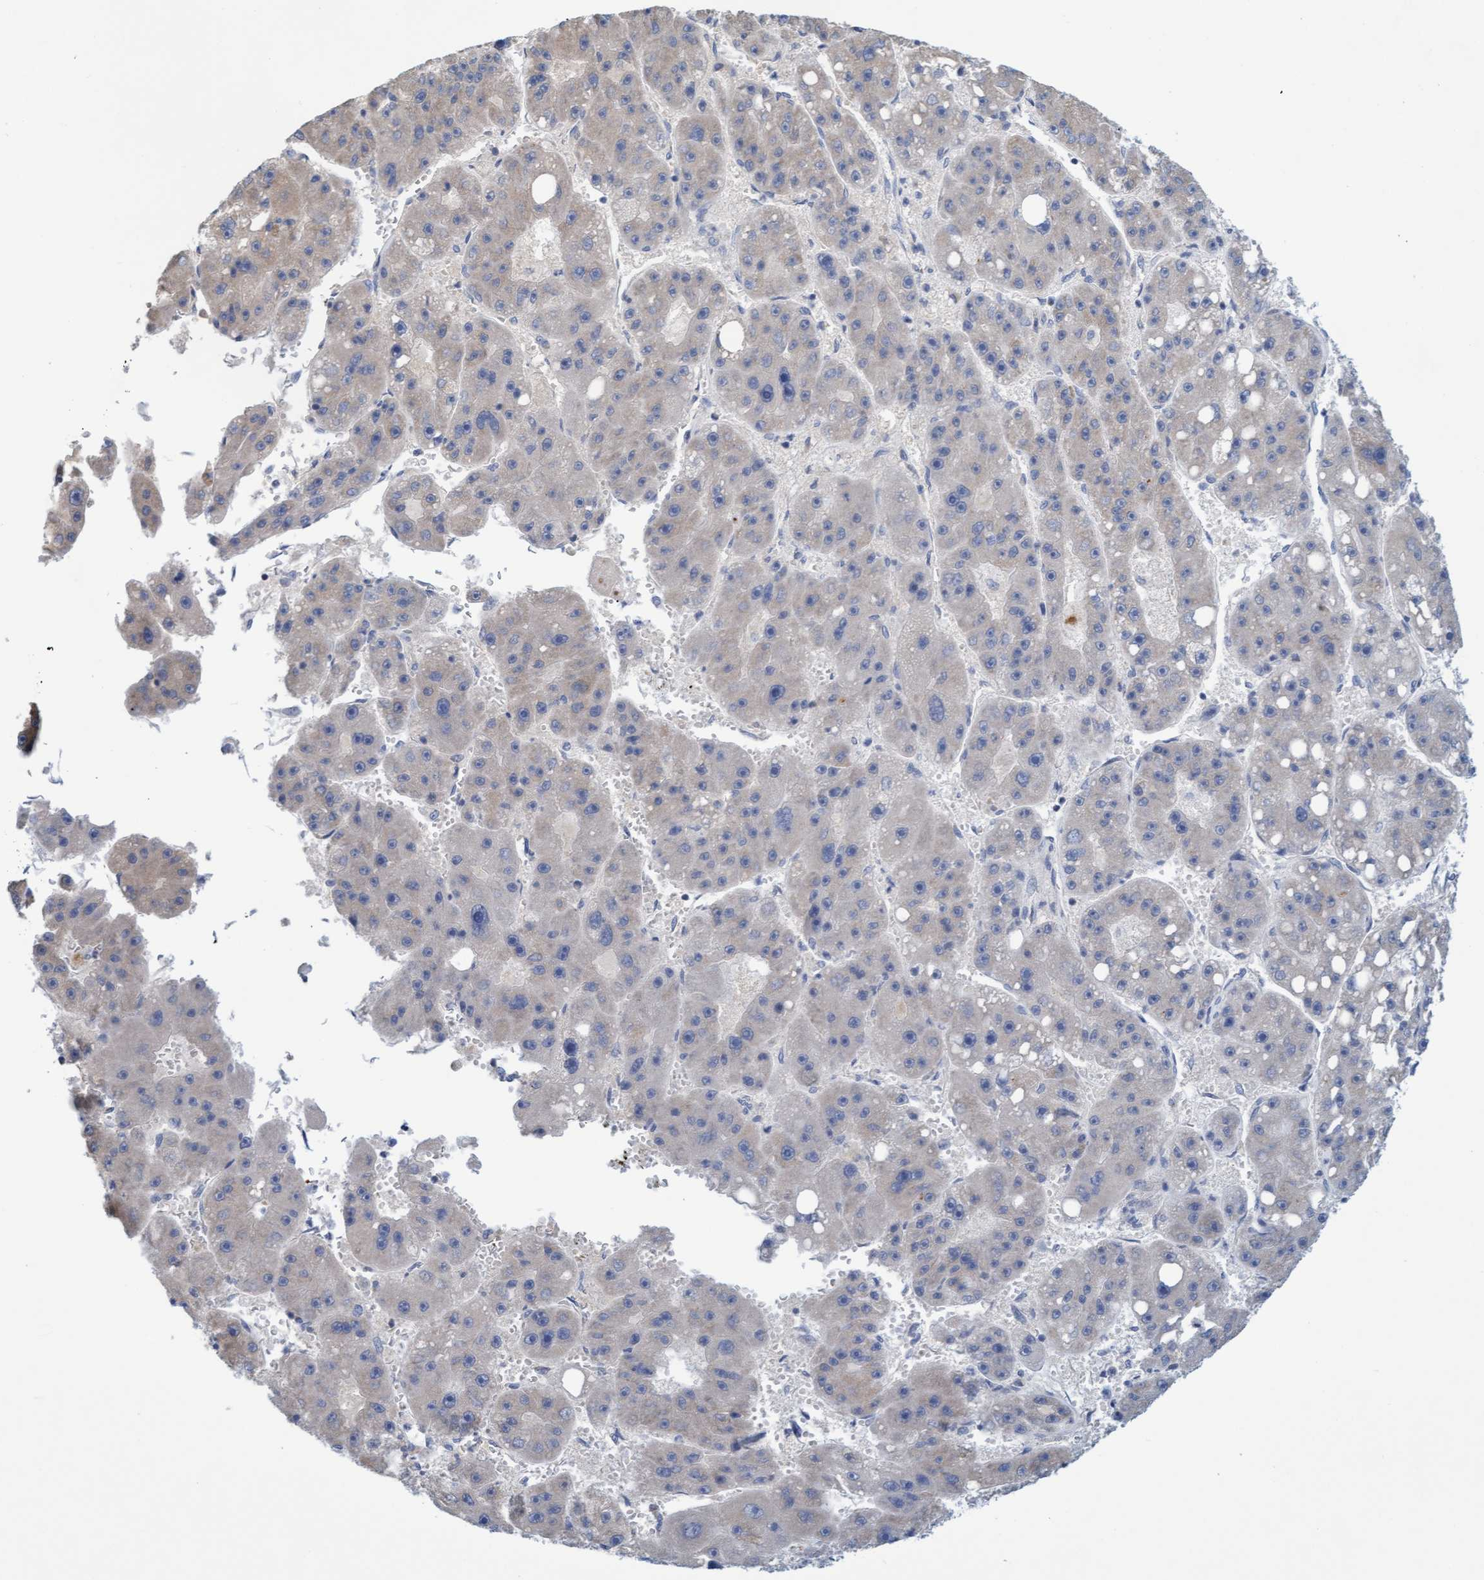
{"staining": {"intensity": "negative", "quantity": "none", "location": "none"}, "tissue": "liver cancer", "cell_type": "Tumor cells", "image_type": "cancer", "snomed": [{"axis": "morphology", "description": "Carcinoma, Hepatocellular, NOS"}, {"axis": "topography", "description": "Liver"}], "caption": "An IHC histopathology image of liver cancer is shown. There is no staining in tumor cells of liver cancer.", "gene": "SLC28A3", "patient": {"sex": "female", "age": 61}}